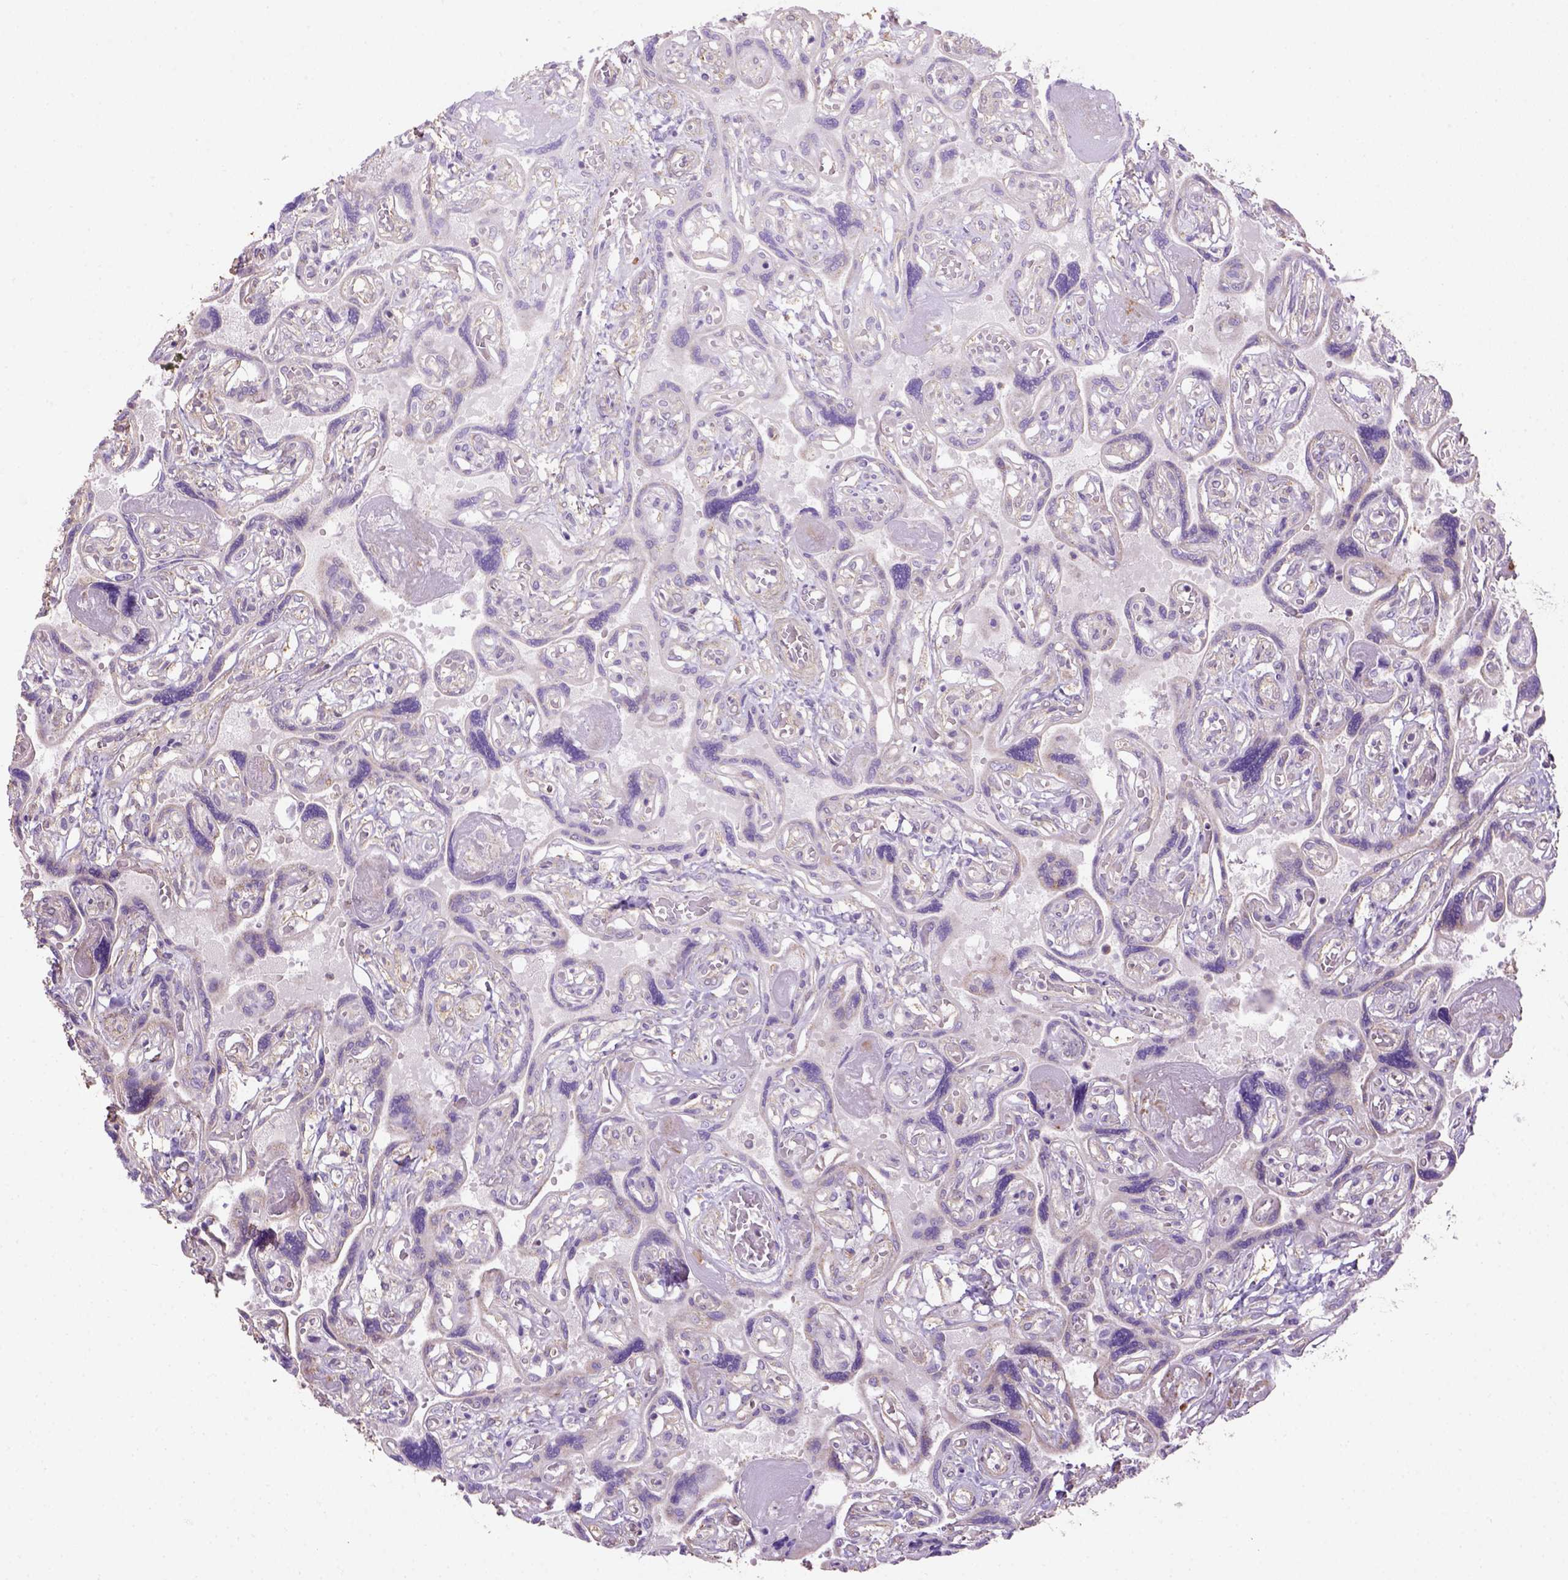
{"staining": {"intensity": "negative", "quantity": "none", "location": "none"}, "tissue": "placenta", "cell_type": "Decidual cells", "image_type": "normal", "snomed": [{"axis": "morphology", "description": "Normal tissue, NOS"}, {"axis": "topography", "description": "Placenta"}], "caption": "DAB (3,3'-diaminobenzidine) immunohistochemical staining of normal placenta exhibits no significant staining in decidual cells.", "gene": "HTRA1", "patient": {"sex": "female", "age": 32}}